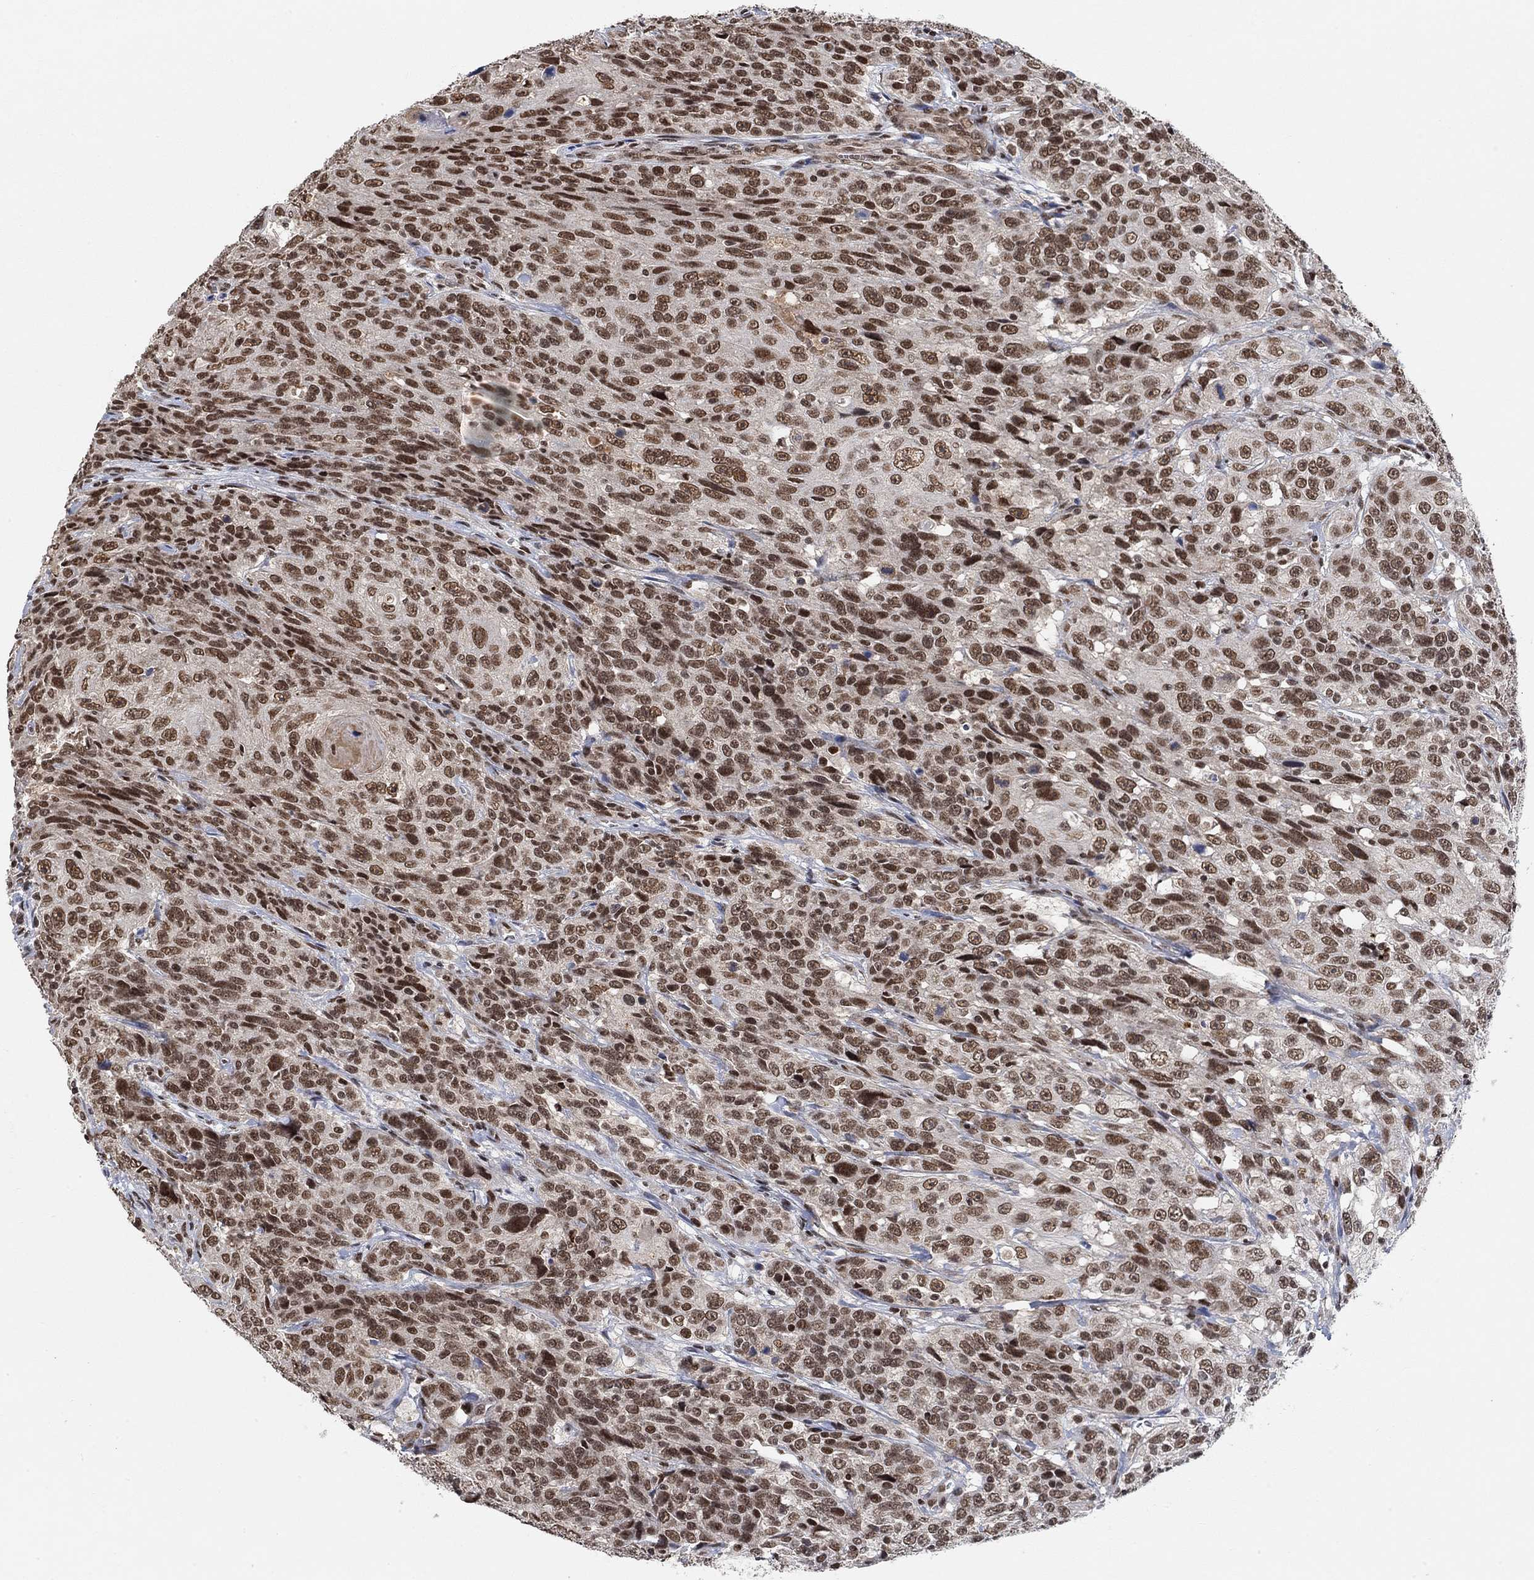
{"staining": {"intensity": "strong", "quantity": ">75%", "location": "nuclear"}, "tissue": "urothelial cancer", "cell_type": "Tumor cells", "image_type": "cancer", "snomed": [{"axis": "morphology", "description": "Urothelial carcinoma, NOS"}, {"axis": "morphology", "description": "Urothelial carcinoma, High grade"}, {"axis": "topography", "description": "Urinary bladder"}], "caption": "Urothelial cancer tissue reveals strong nuclear positivity in about >75% of tumor cells, visualized by immunohistochemistry. (DAB IHC with brightfield microscopy, high magnification).", "gene": "THAP8", "patient": {"sex": "female", "age": 73}}